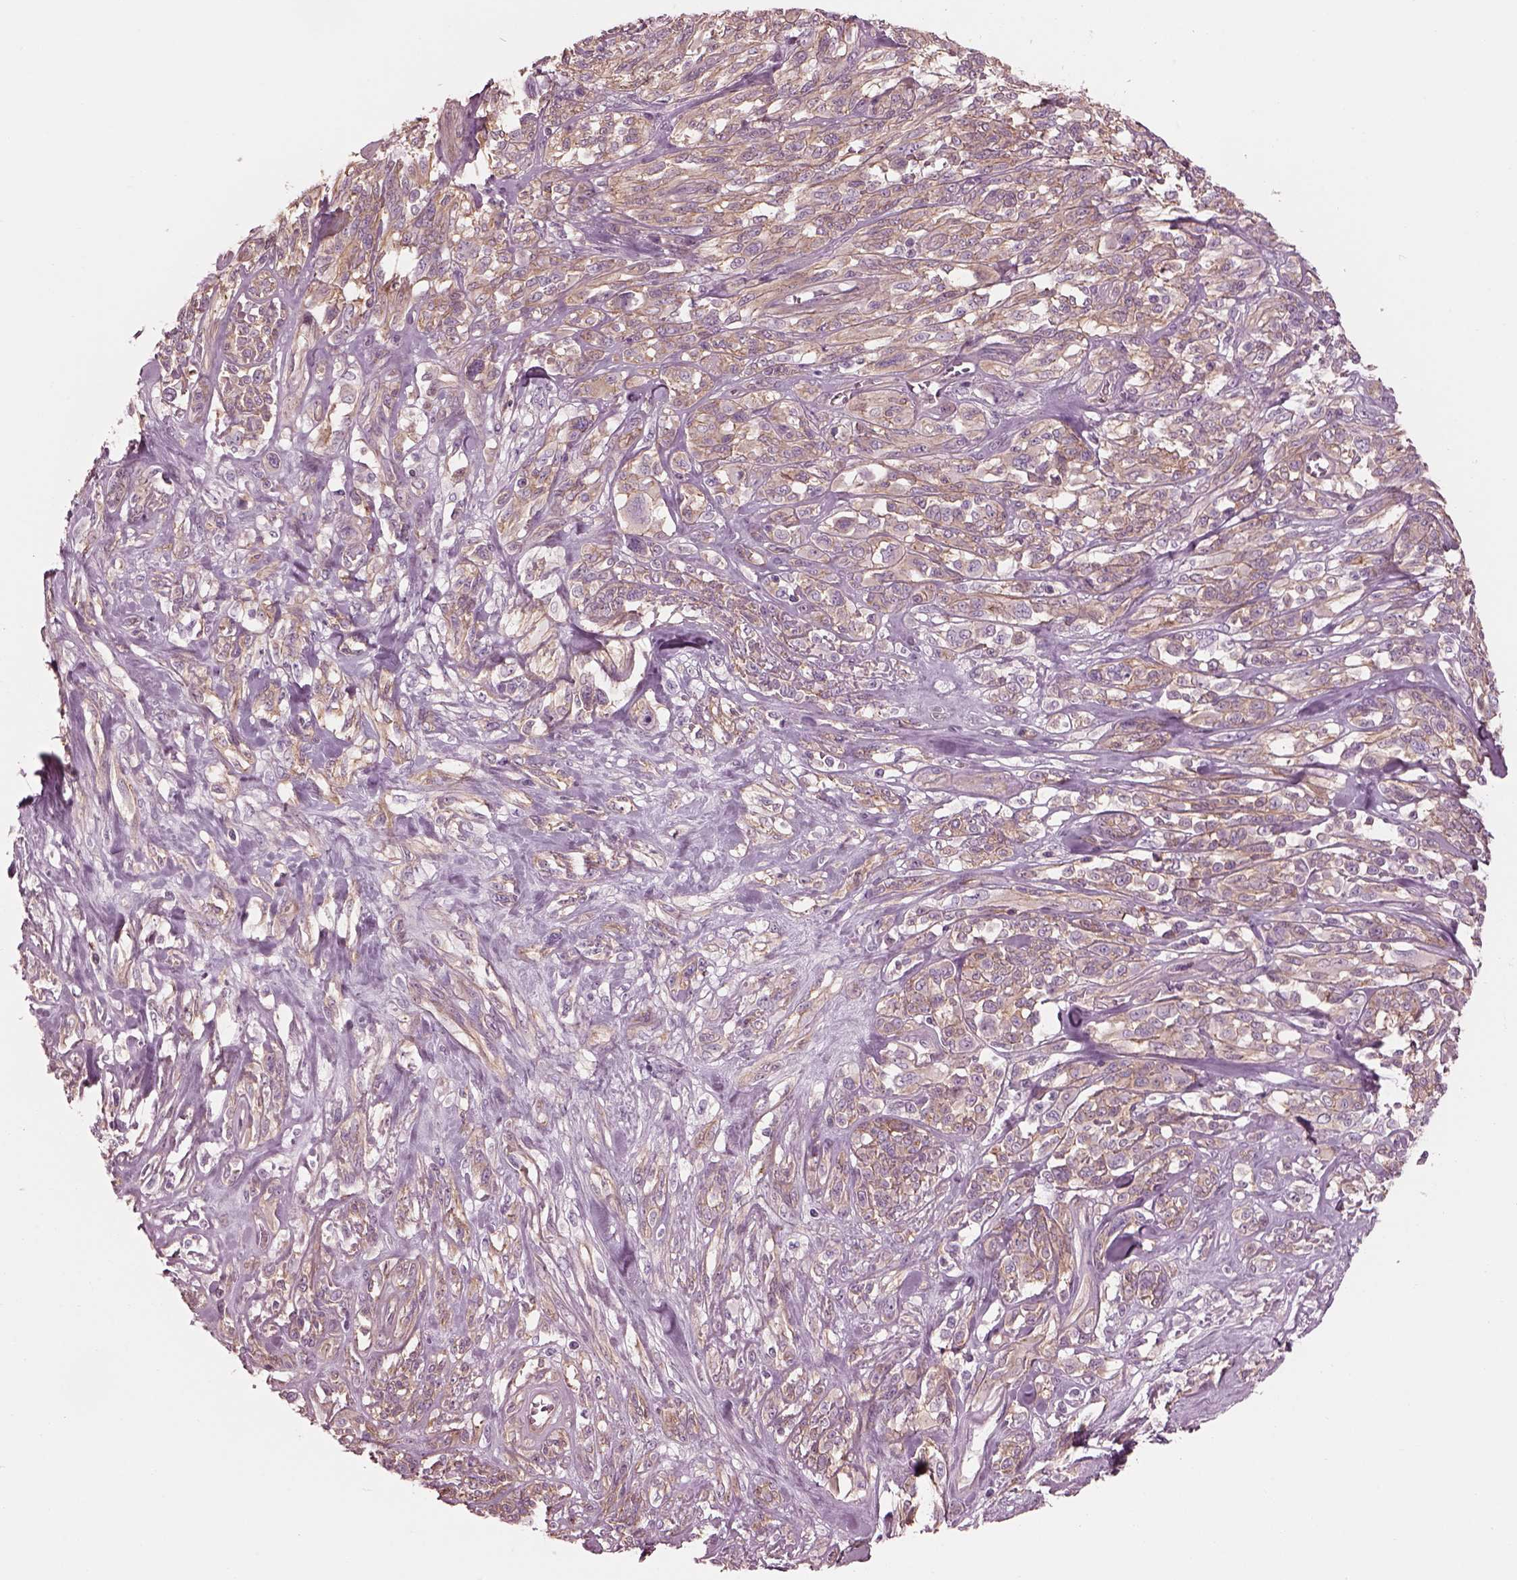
{"staining": {"intensity": "weak", "quantity": ">75%", "location": "cytoplasmic/membranous"}, "tissue": "melanoma", "cell_type": "Tumor cells", "image_type": "cancer", "snomed": [{"axis": "morphology", "description": "Malignant melanoma, NOS"}, {"axis": "topography", "description": "Skin"}], "caption": "Malignant melanoma tissue demonstrates weak cytoplasmic/membranous positivity in approximately >75% of tumor cells, visualized by immunohistochemistry.", "gene": "ELAPOR1", "patient": {"sex": "female", "age": 91}}